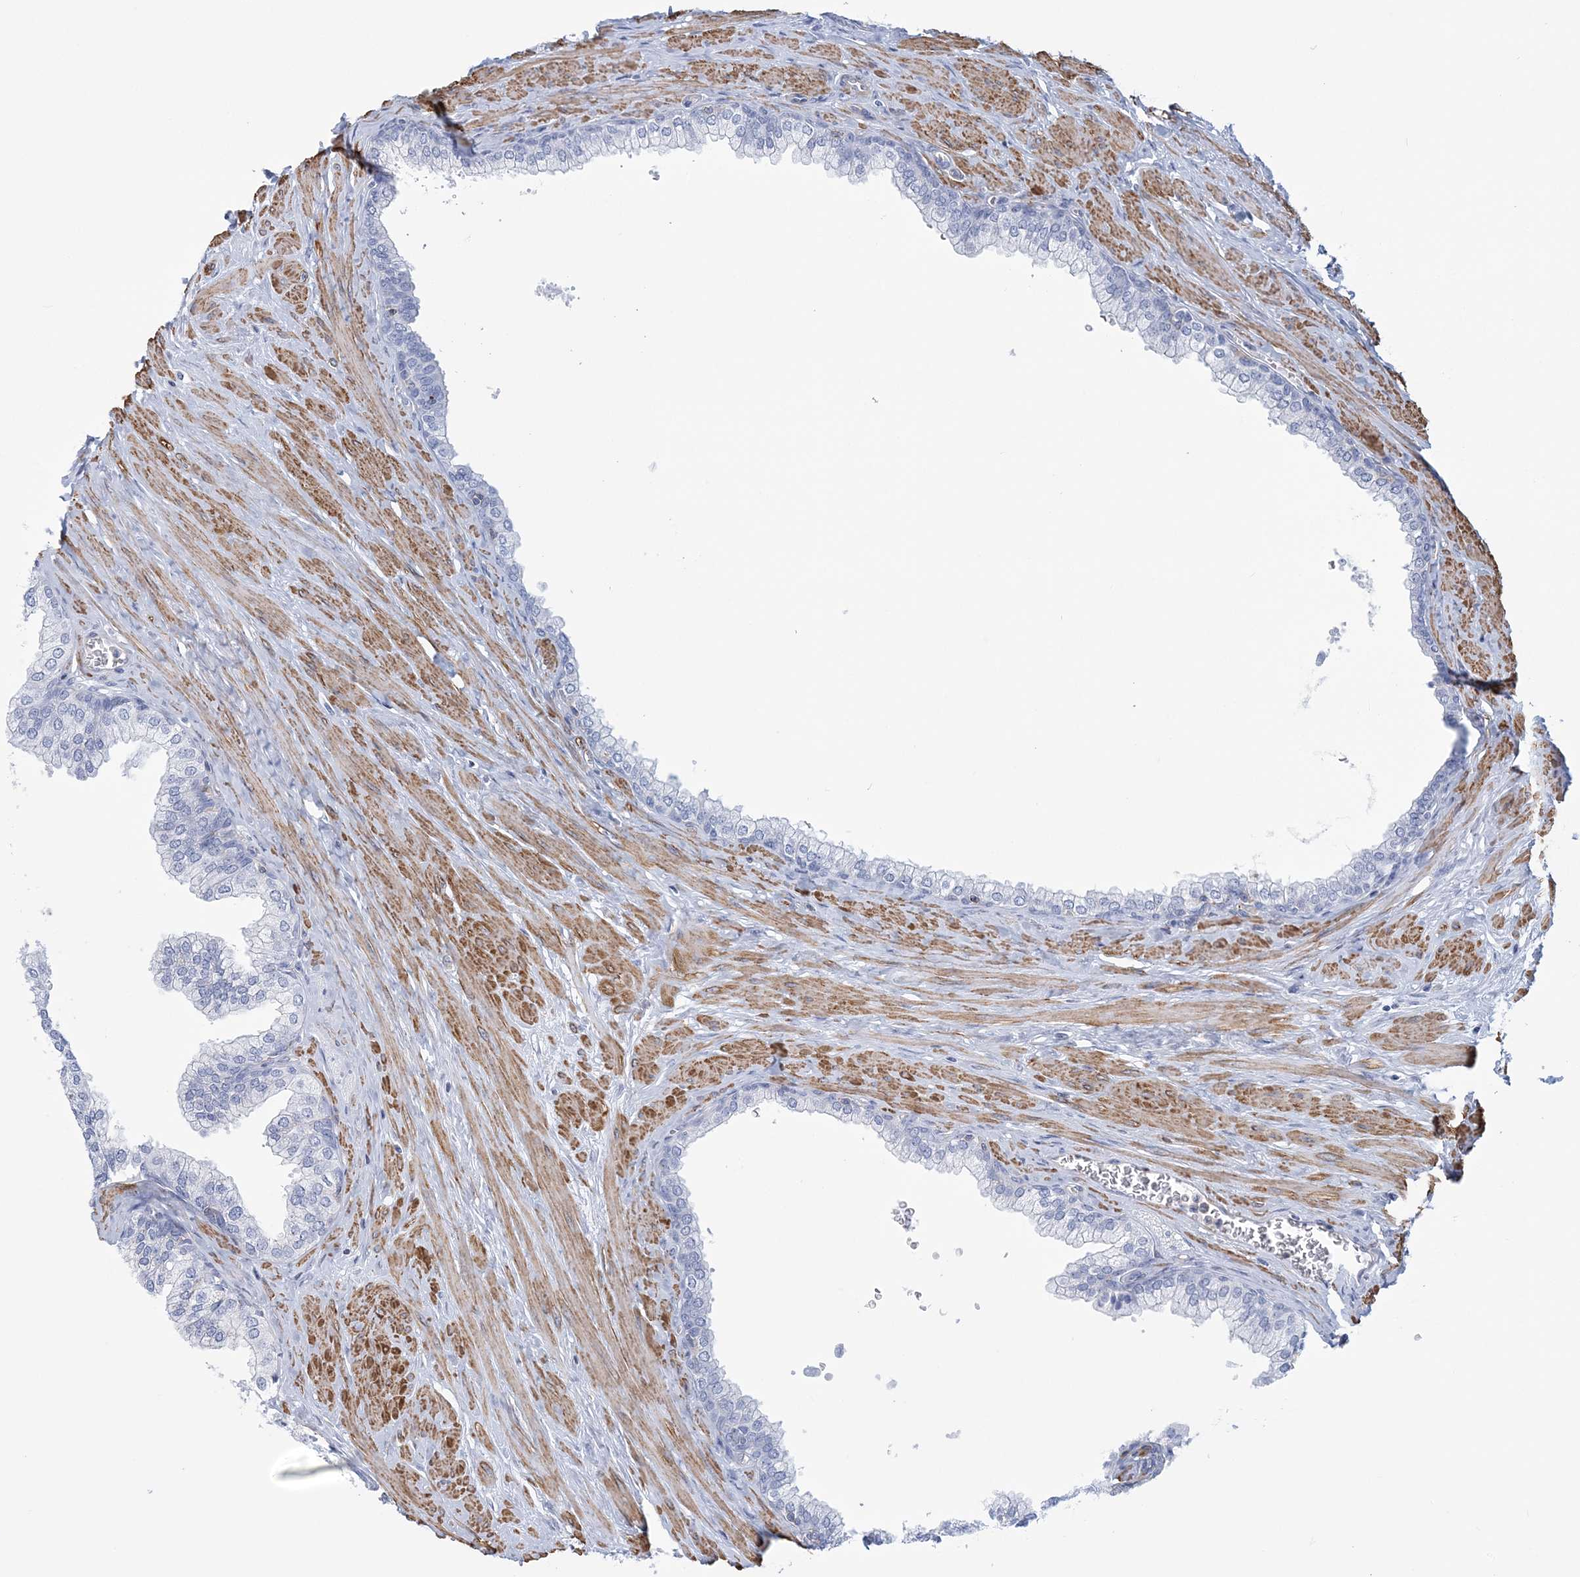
{"staining": {"intensity": "negative", "quantity": "none", "location": "none"}, "tissue": "prostate", "cell_type": "Glandular cells", "image_type": "normal", "snomed": [{"axis": "morphology", "description": "Normal tissue, NOS"}, {"axis": "morphology", "description": "Urothelial carcinoma, Low grade"}, {"axis": "topography", "description": "Urinary bladder"}, {"axis": "topography", "description": "Prostate"}], "caption": "Benign prostate was stained to show a protein in brown. There is no significant expression in glandular cells. (Brightfield microscopy of DAB IHC at high magnification).", "gene": "C11orf21", "patient": {"sex": "male", "age": 60}}